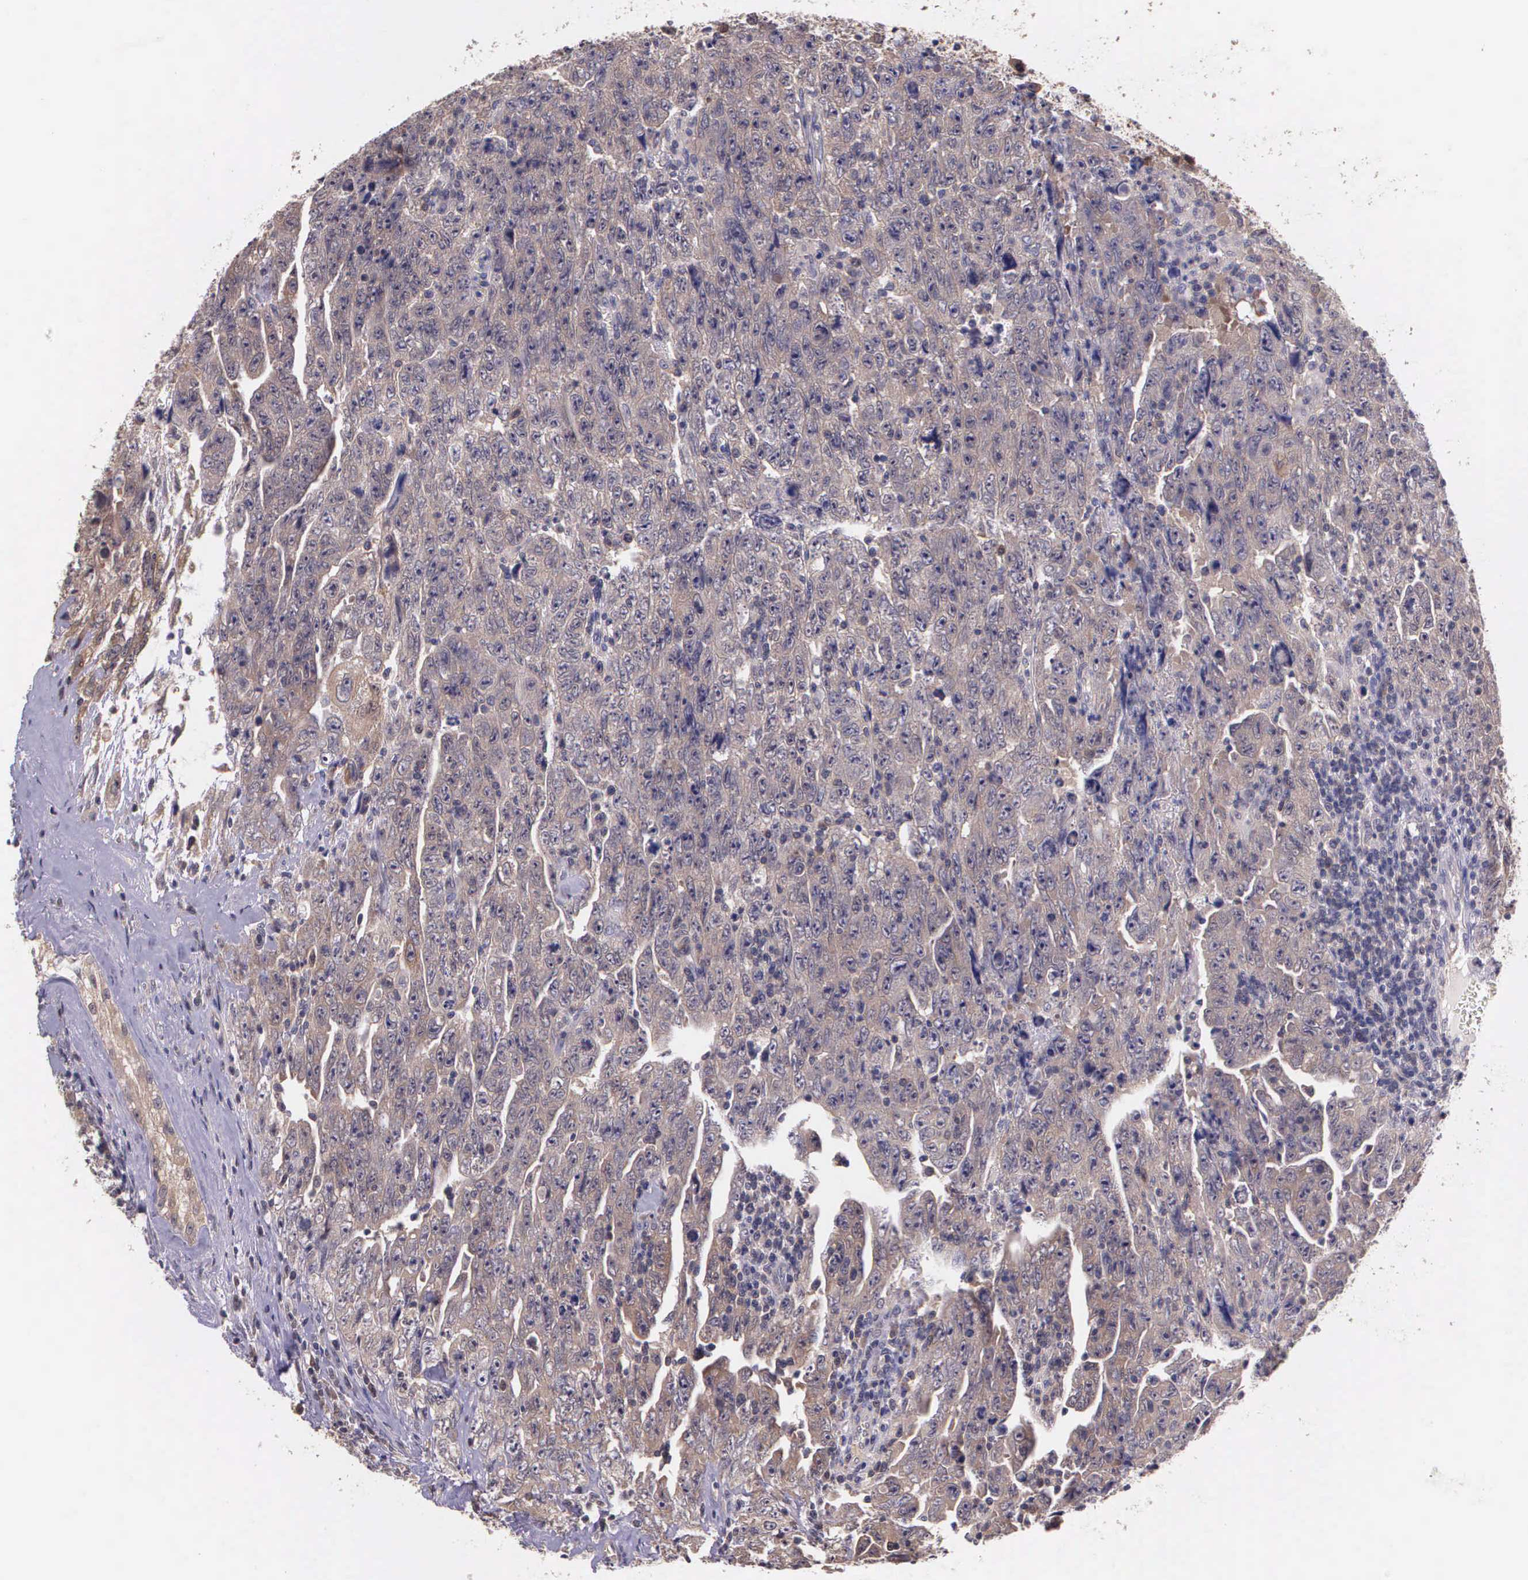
{"staining": {"intensity": "negative", "quantity": "none", "location": "none"}, "tissue": "testis cancer", "cell_type": "Tumor cells", "image_type": "cancer", "snomed": [{"axis": "morphology", "description": "Carcinoma, Embryonal, NOS"}, {"axis": "topography", "description": "Testis"}], "caption": "Testis cancer (embryonal carcinoma) was stained to show a protein in brown. There is no significant staining in tumor cells. The staining is performed using DAB (3,3'-diaminobenzidine) brown chromogen with nuclei counter-stained in using hematoxylin.", "gene": "IGBP1", "patient": {"sex": "male", "age": 28}}